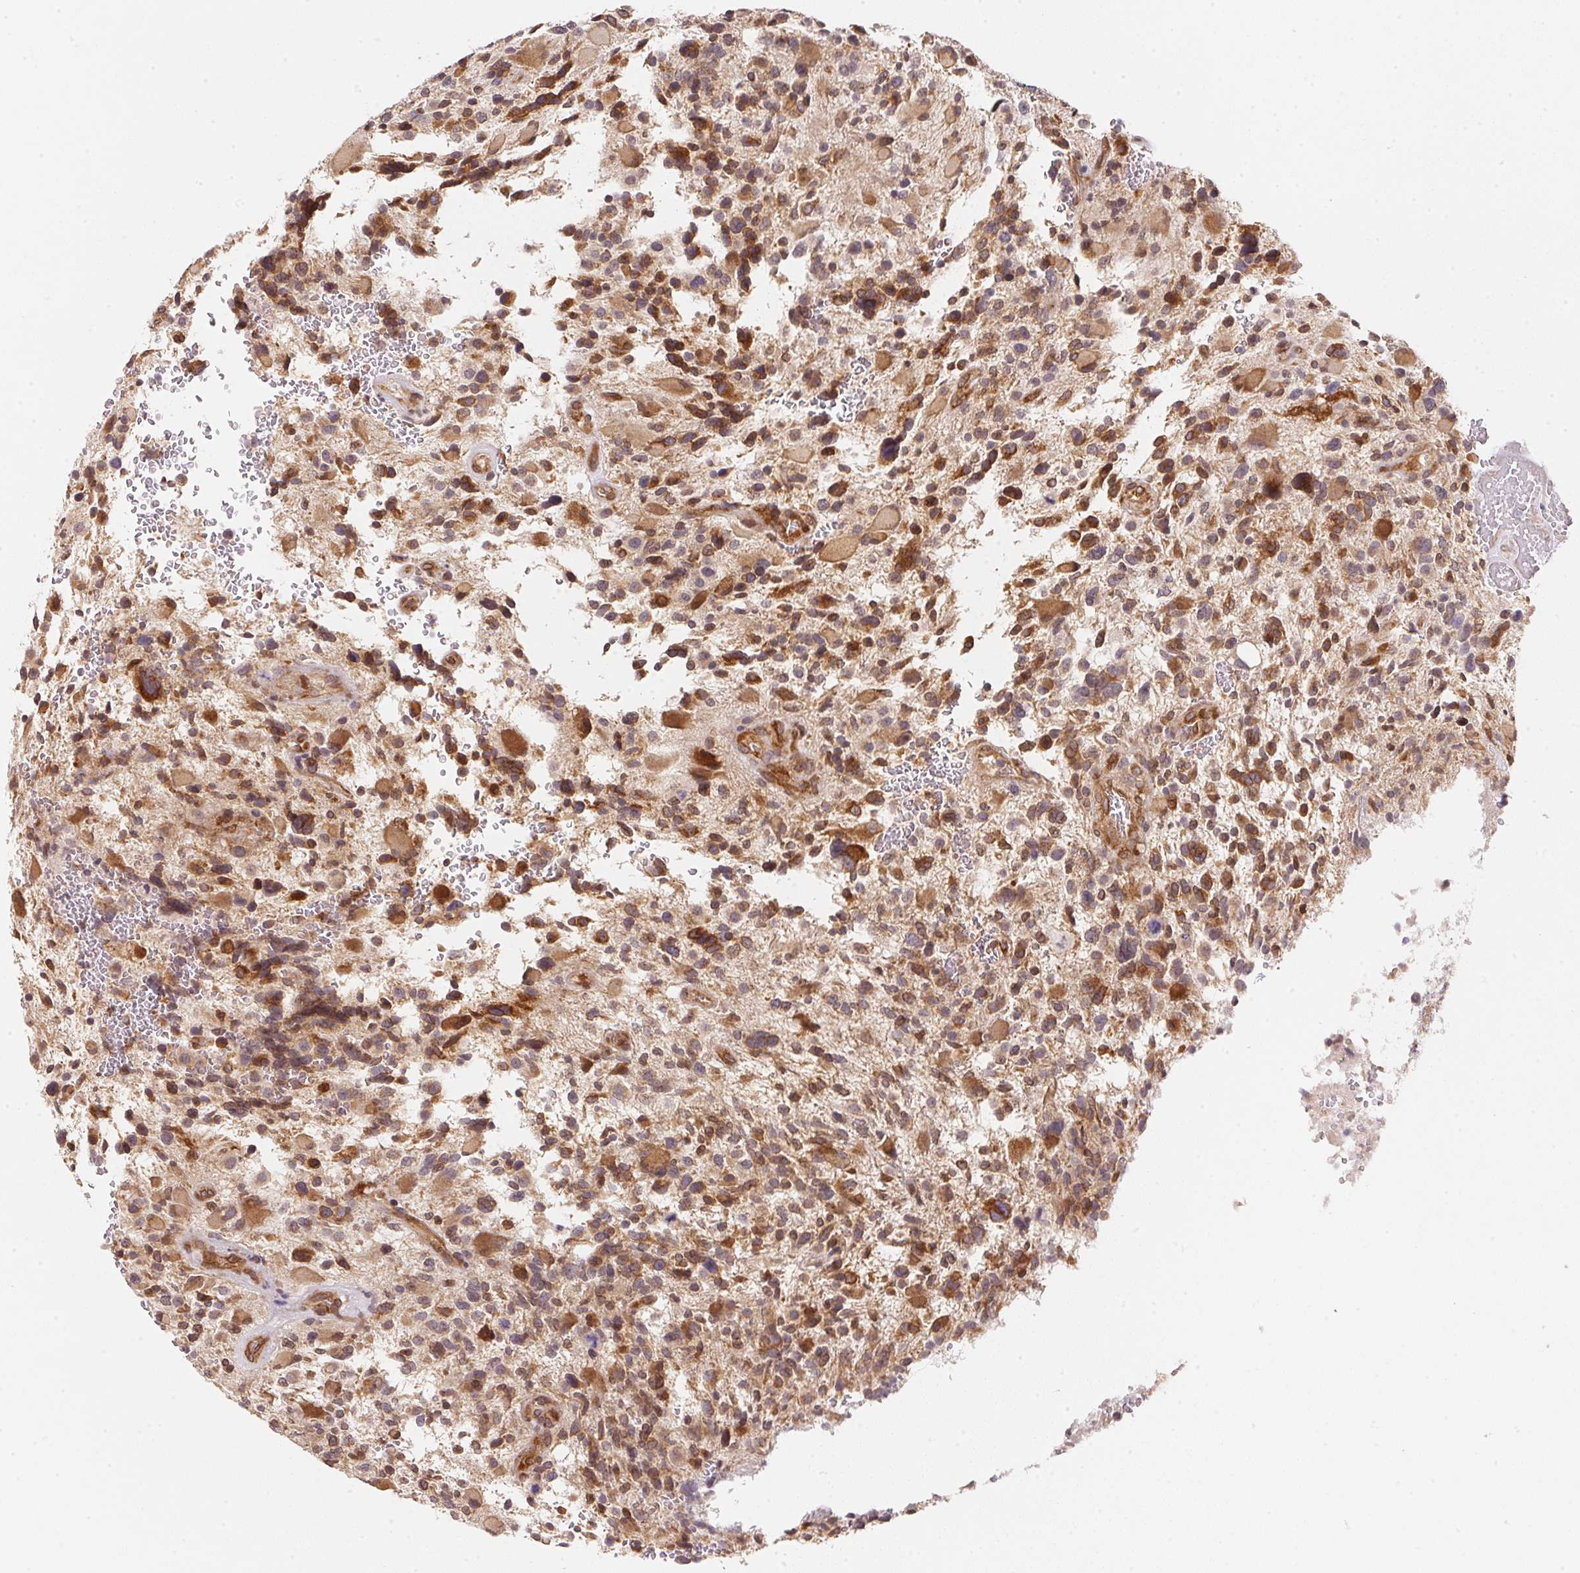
{"staining": {"intensity": "strong", "quantity": "25%-75%", "location": "cytoplasmic/membranous"}, "tissue": "glioma", "cell_type": "Tumor cells", "image_type": "cancer", "snomed": [{"axis": "morphology", "description": "Glioma, malignant, High grade"}, {"axis": "topography", "description": "Brain"}], "caption": "Immunohistochemical staining of malignant glioma (high-grade) shows high levels of strong cytoplasmic/membranous expression in about 25%-75% of tumor cells.", "gene": "EI24", "patient": {"sex": "female", "age": 71}}